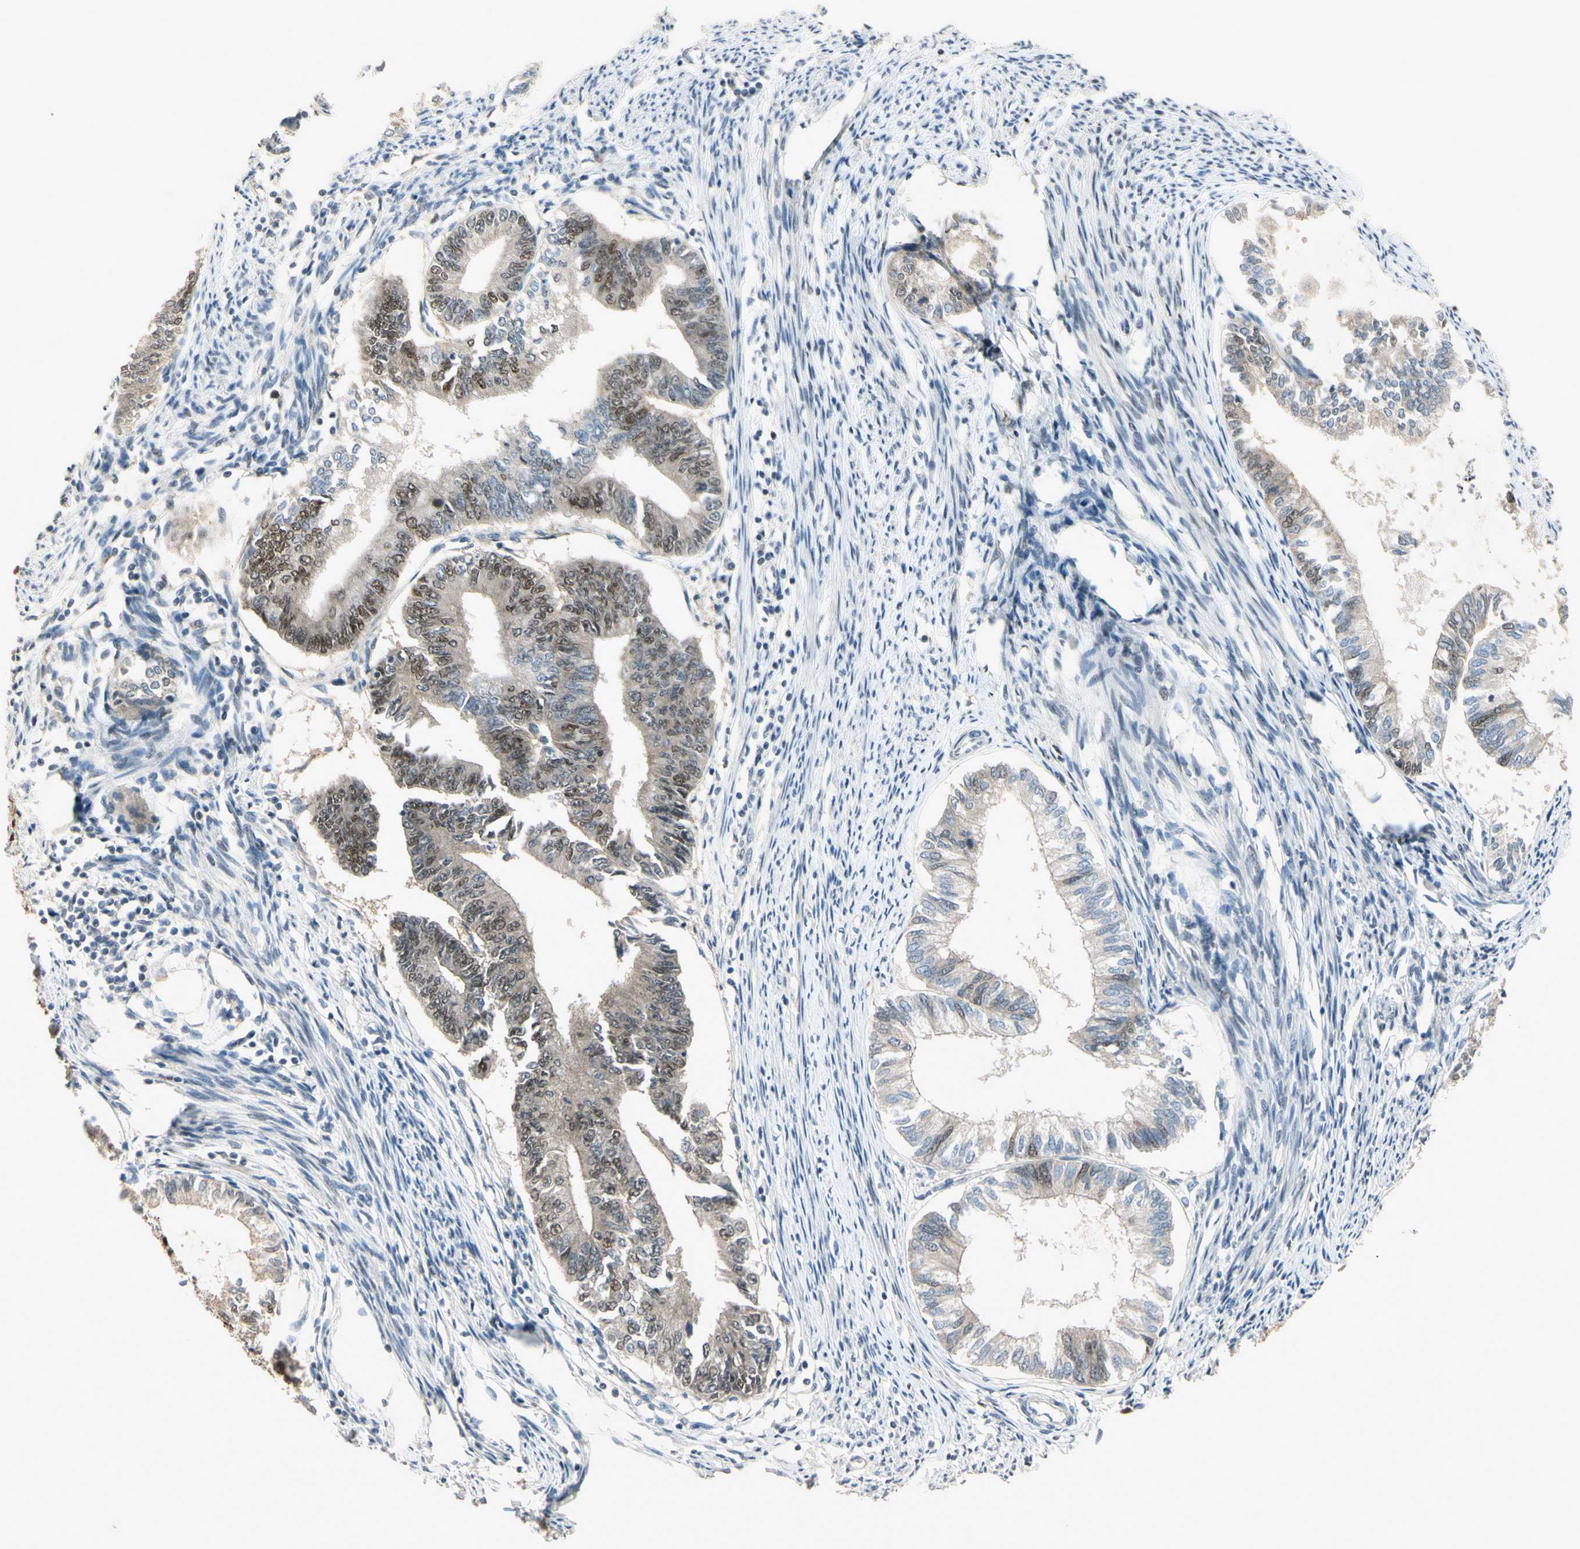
{"staining": {"intensity": "weak", "quantity": "25%-75%", "location": "cytoplasmic/membranous,nuclear"}, "tissue": "endometrial cancer", "cell_type": "Tumor cells", "image_type": "cancer", "snomed": [{"axis": "morphology", "description": "Adenocarcinoma, NOS"}, {"axis": "topography", "description": "Endometrium"}], "caption": "The photomicrograph shows staining of endometrial cancer, revealing weak cytoplasmic/membranous and nuclear protein staining (brown color) within tumor cells.", "gene": "NFYA", "patient": {"sex": "female", "age": 86}}